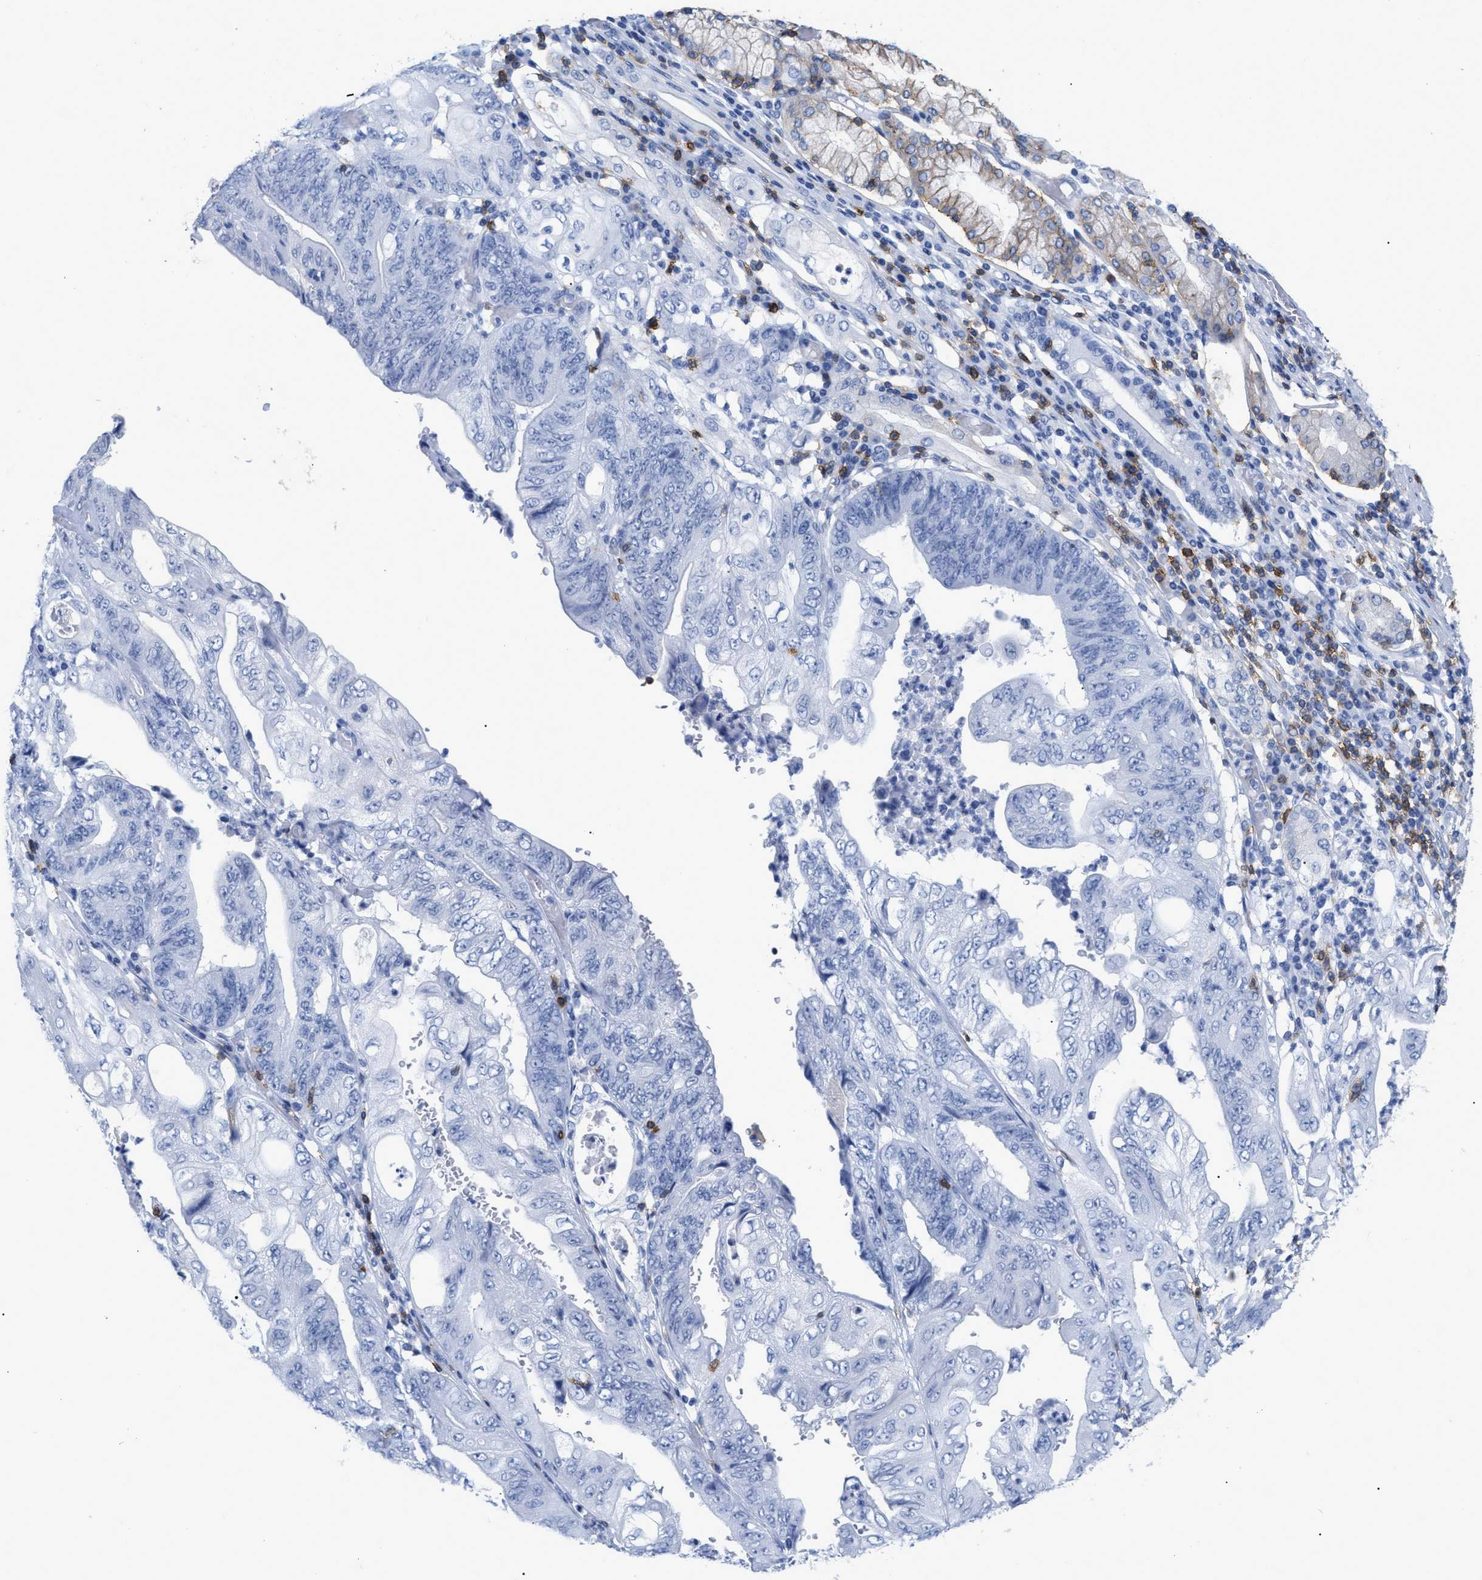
{"staining": {"intensity": "negative", "quantity": "none", "location": "none"}, "tissue": "stomach cancer", "cell_type": "Tumor cells", "image_type": "cancer", "snomed": [{"axis": "morphology", "description": "Adenocarcinoma, NOS"}, {"axis": "topography", "description": "Stomach"}], "caption": "Immunohistochemical staining of stomach cancer shows no significant expression in tumor cells.", "gene": "CD5", "patient": {"sex": "female", "age": 73}}